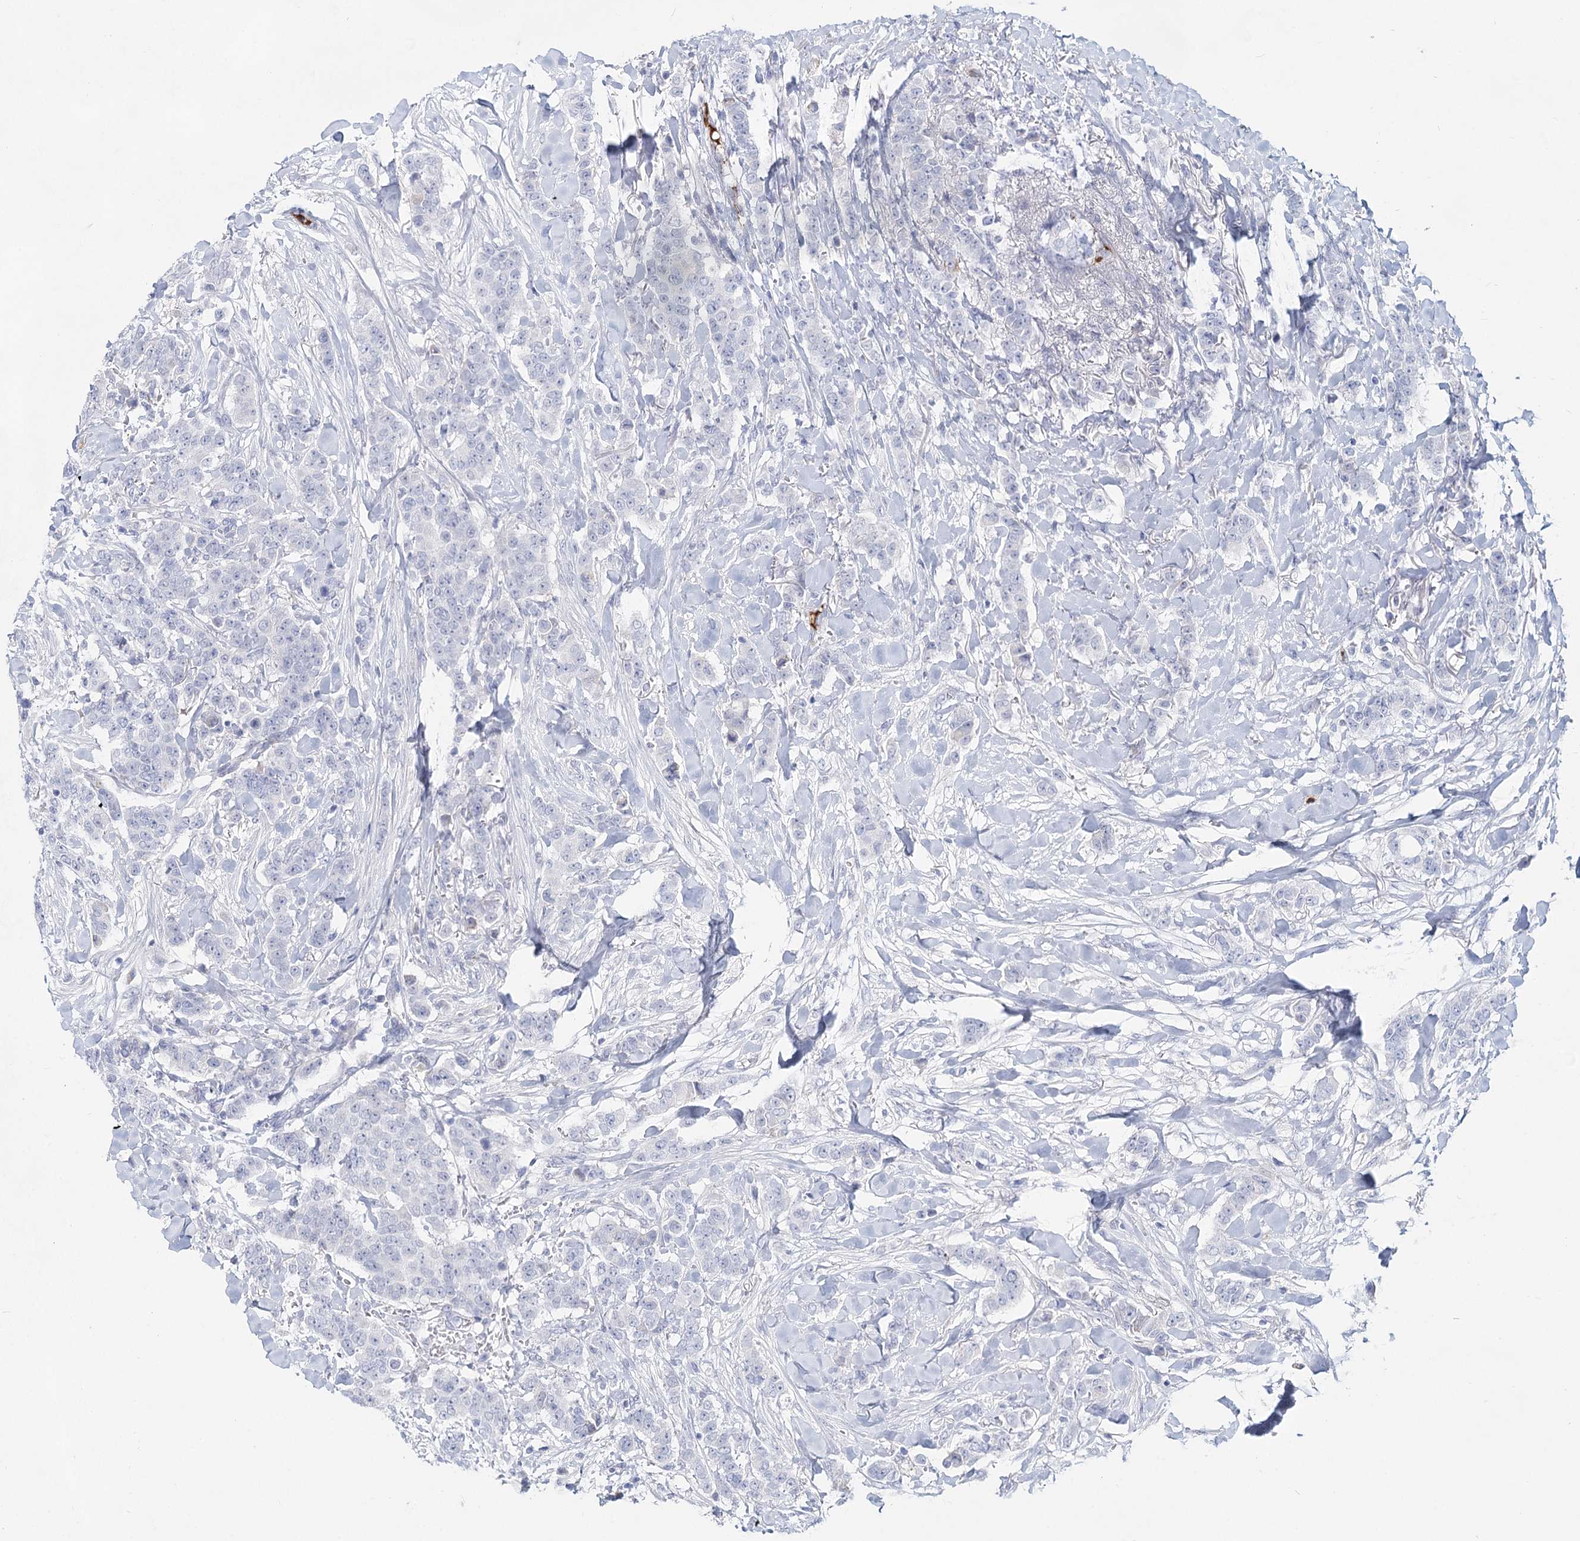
{"staining": {"intensity": "negative", "quantity": "none", "location": "none"}, "tissue": "breast cancer", "cell_type": "Tumor cells", "image_type": "cancer", "snomed": [{"axis": "morphology", "description": "Duct carcinoma"}, {"axis": "topography", "description": "Breast"}], "caption": "The micrograph displays no significant expression in tumor cells of invasive ductal carcinoma (breast).", "gene": "TASOR2", "patient": {"sex": "female", "age": 40}}